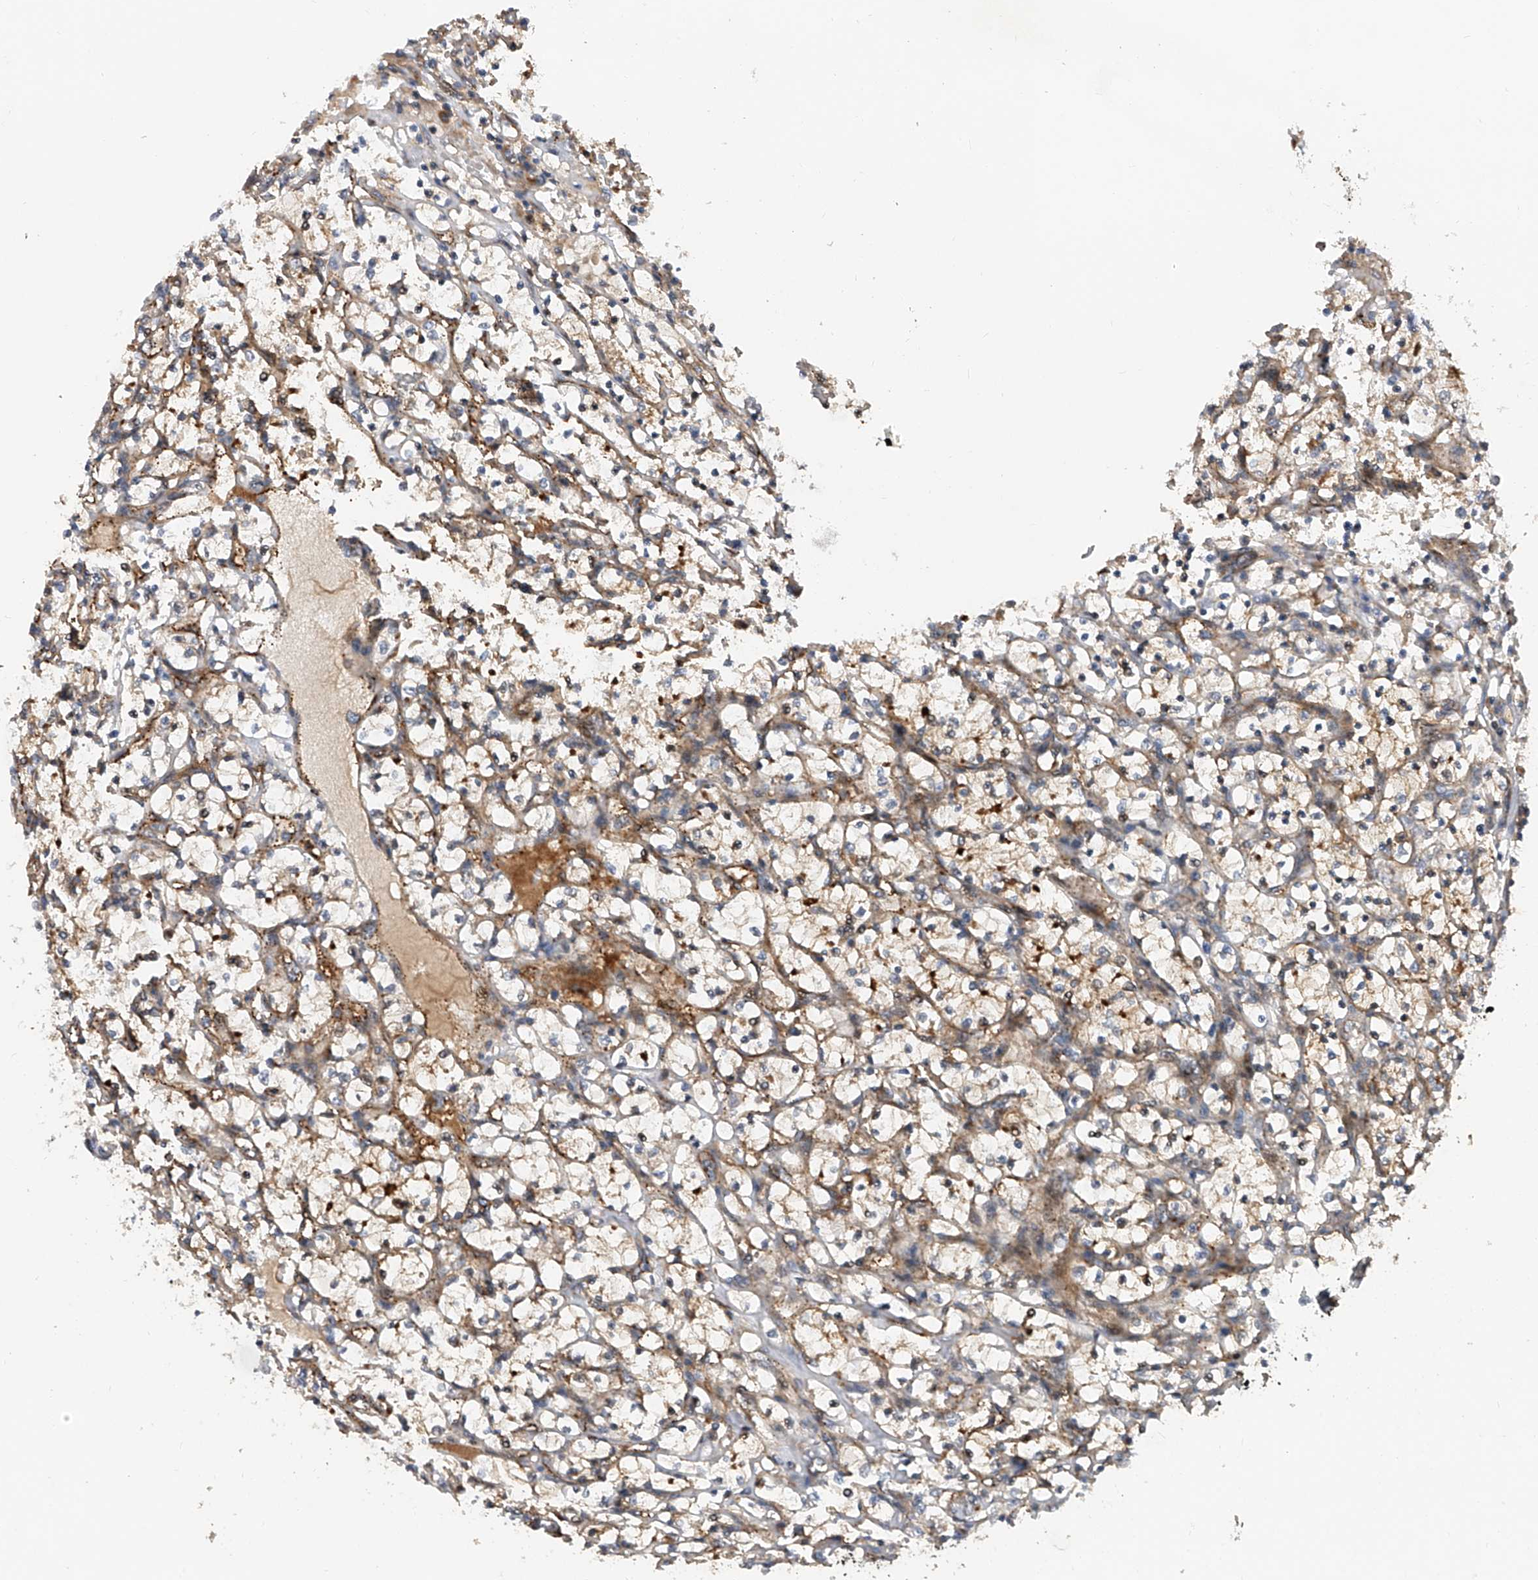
{"staining": {"intensity": "moderate", "quantity": "25%-75%", "location": "cytoplasmic/membranous"}, "tissue": "renal cancer", "cell_type": "Tumor cells", "image_type": "cancer", "snomed": [{"axis": "morphology", "description": "Adenocarcinoma, NOS"}, {"axis": "topography", "description": "Kidney"}], "caption": "Immunohistochemical staining of human renal cancer demonstrates medium levels of moderate cytoplasmic/membranous protein expression in approximately 25%-75% of tumor cells.", "gene": "PDSS2", "patient": {"sex": "female", "age": 69}}